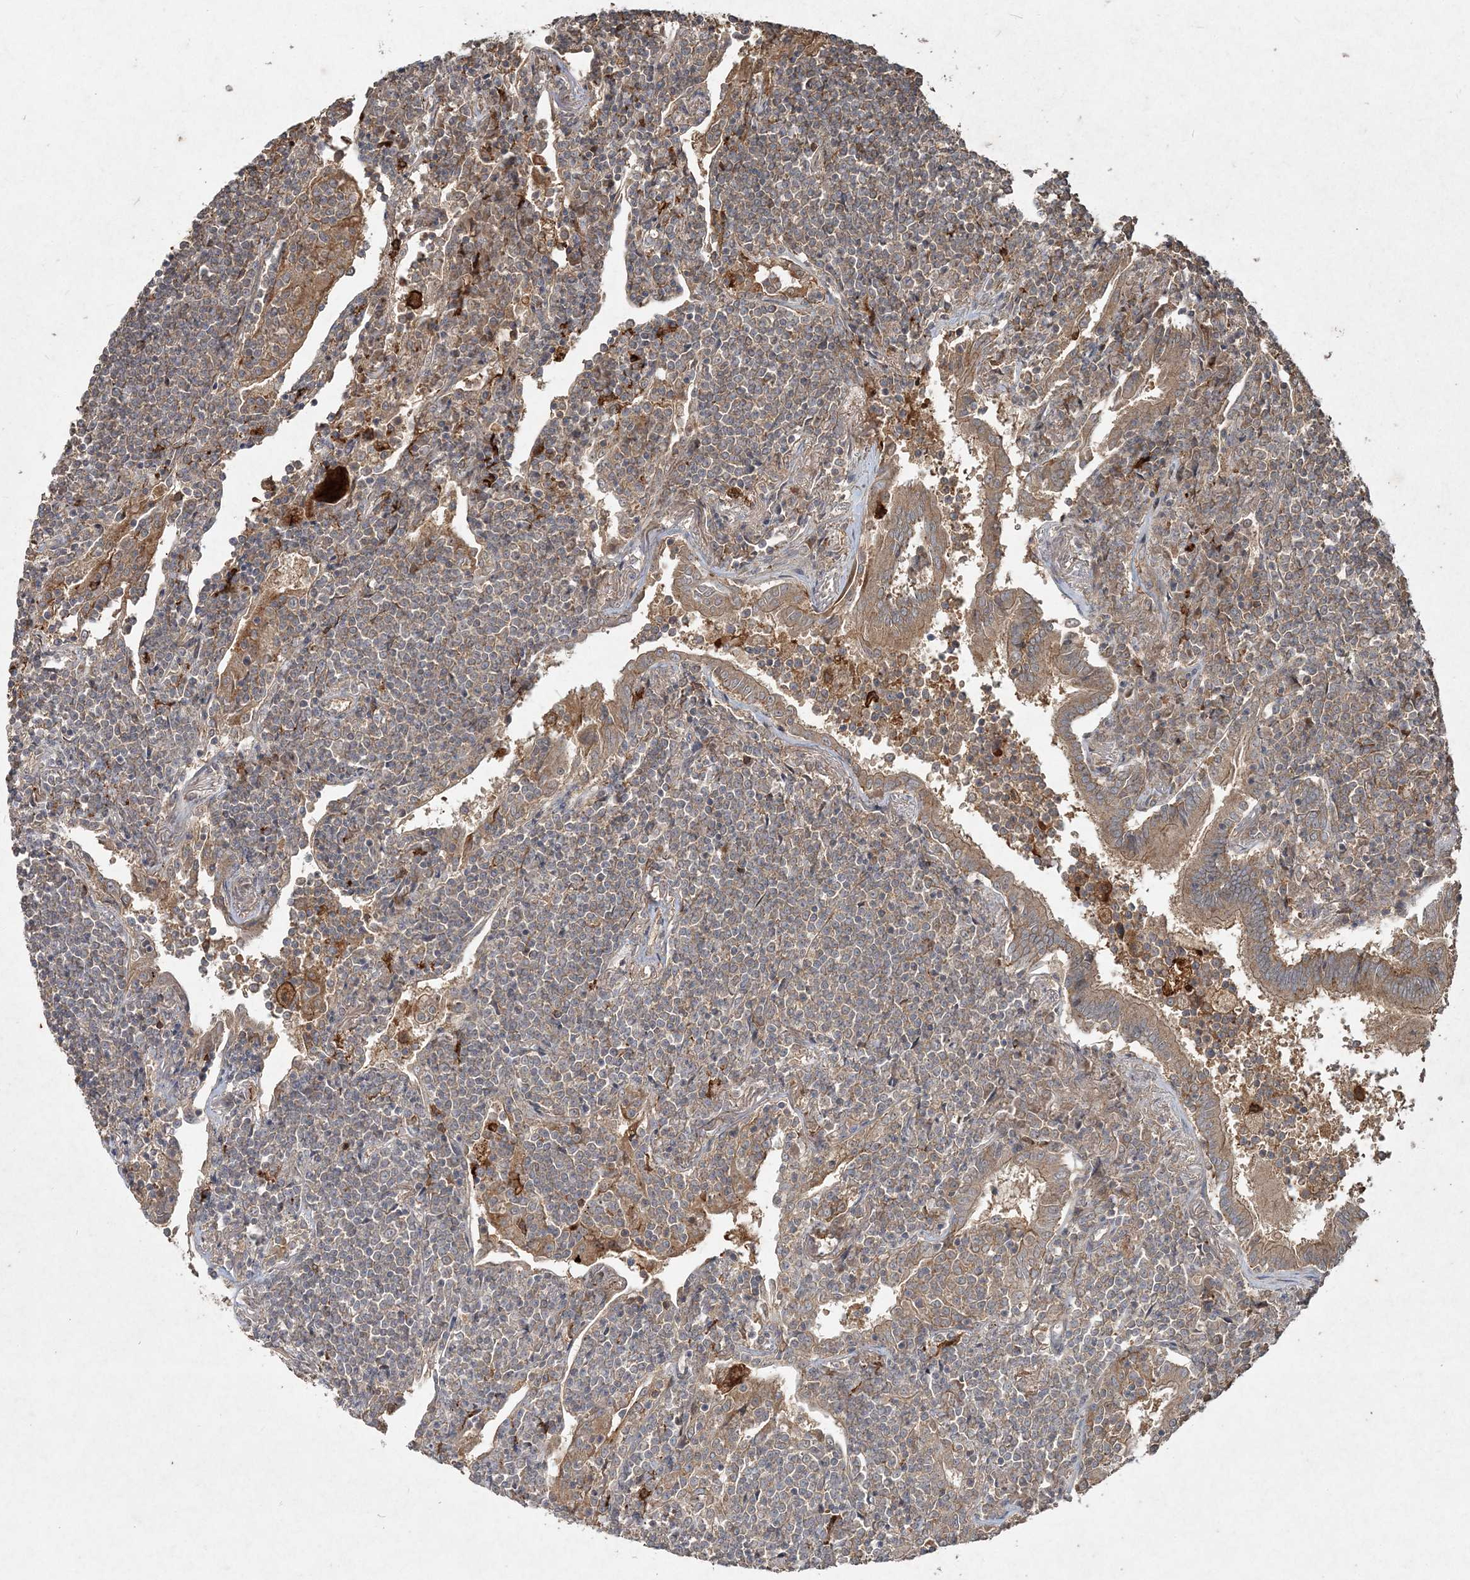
{"staining": {"intensity": "weak", "quantity": "25%-75%", "location": "cytoplasmic/membranous"}, "tissue": "lymphoma", "cell_type": "Tumor cells", "image_type": "cancer", "snomed": [{"axis": "morphology", "description": "Malignant lymphoma, non-Hodgkin's type, Low grade"}, {"axis": "topography", "description": "Lung"}], "caption": "There is low levels of weak cytoplasmic/membranous positivity in tumor cells of low-grade malignant lymphoma, non-Hodgkin's type, as demonstrated by immunohistochemical staining (brown color).", "gene": "SPRY1", "patient": {"sex": "female", "age": 71}}